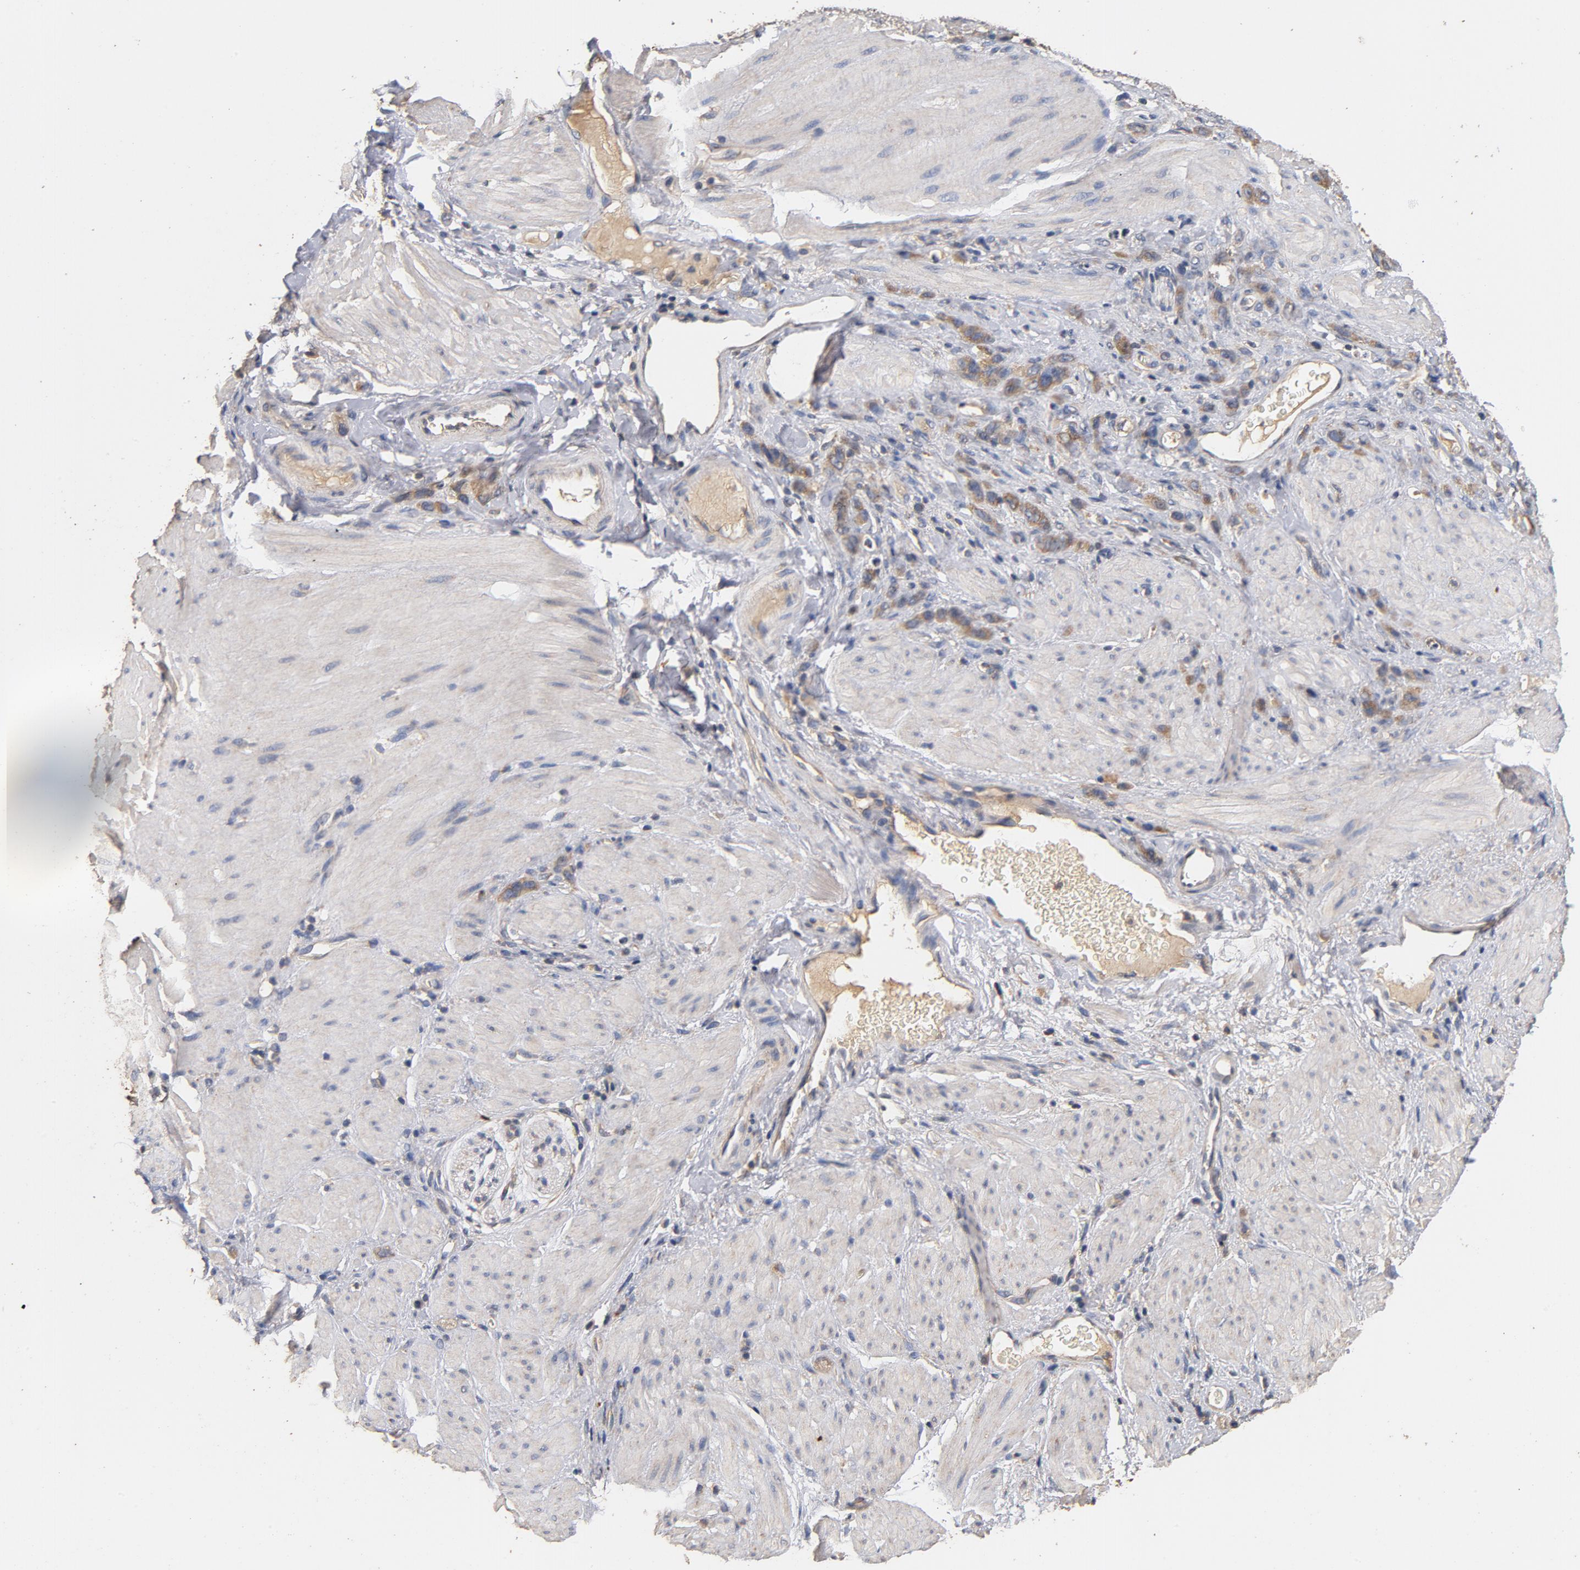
{"staining": {"intensity": "moderate", "quantity": ">75%", "location": "cytoplasmic/membranous"}, "tissue": "stomach cancer", "cell_type": "Tumor cells", "image_type": "cancer", "snomed": [{"axis": "morphology", "description": "Normal tissue, NOS"}, {"axis": "morphology", "description": "Adenocarcinoma, NOS"}, {"axis": "topography", "description": "Stomach"}], "caption": "High-magnification brightfield microscopy of stomach adenocarcinoma stained with DAB (brown) and counterstained with hematoxylin (blue). tumor cells exhibit moderate cytoplasmic/membranous positivity is present in about>75% of cells.", "gene": "DDX6", "patient": {"sex": "male", "age": 82}}